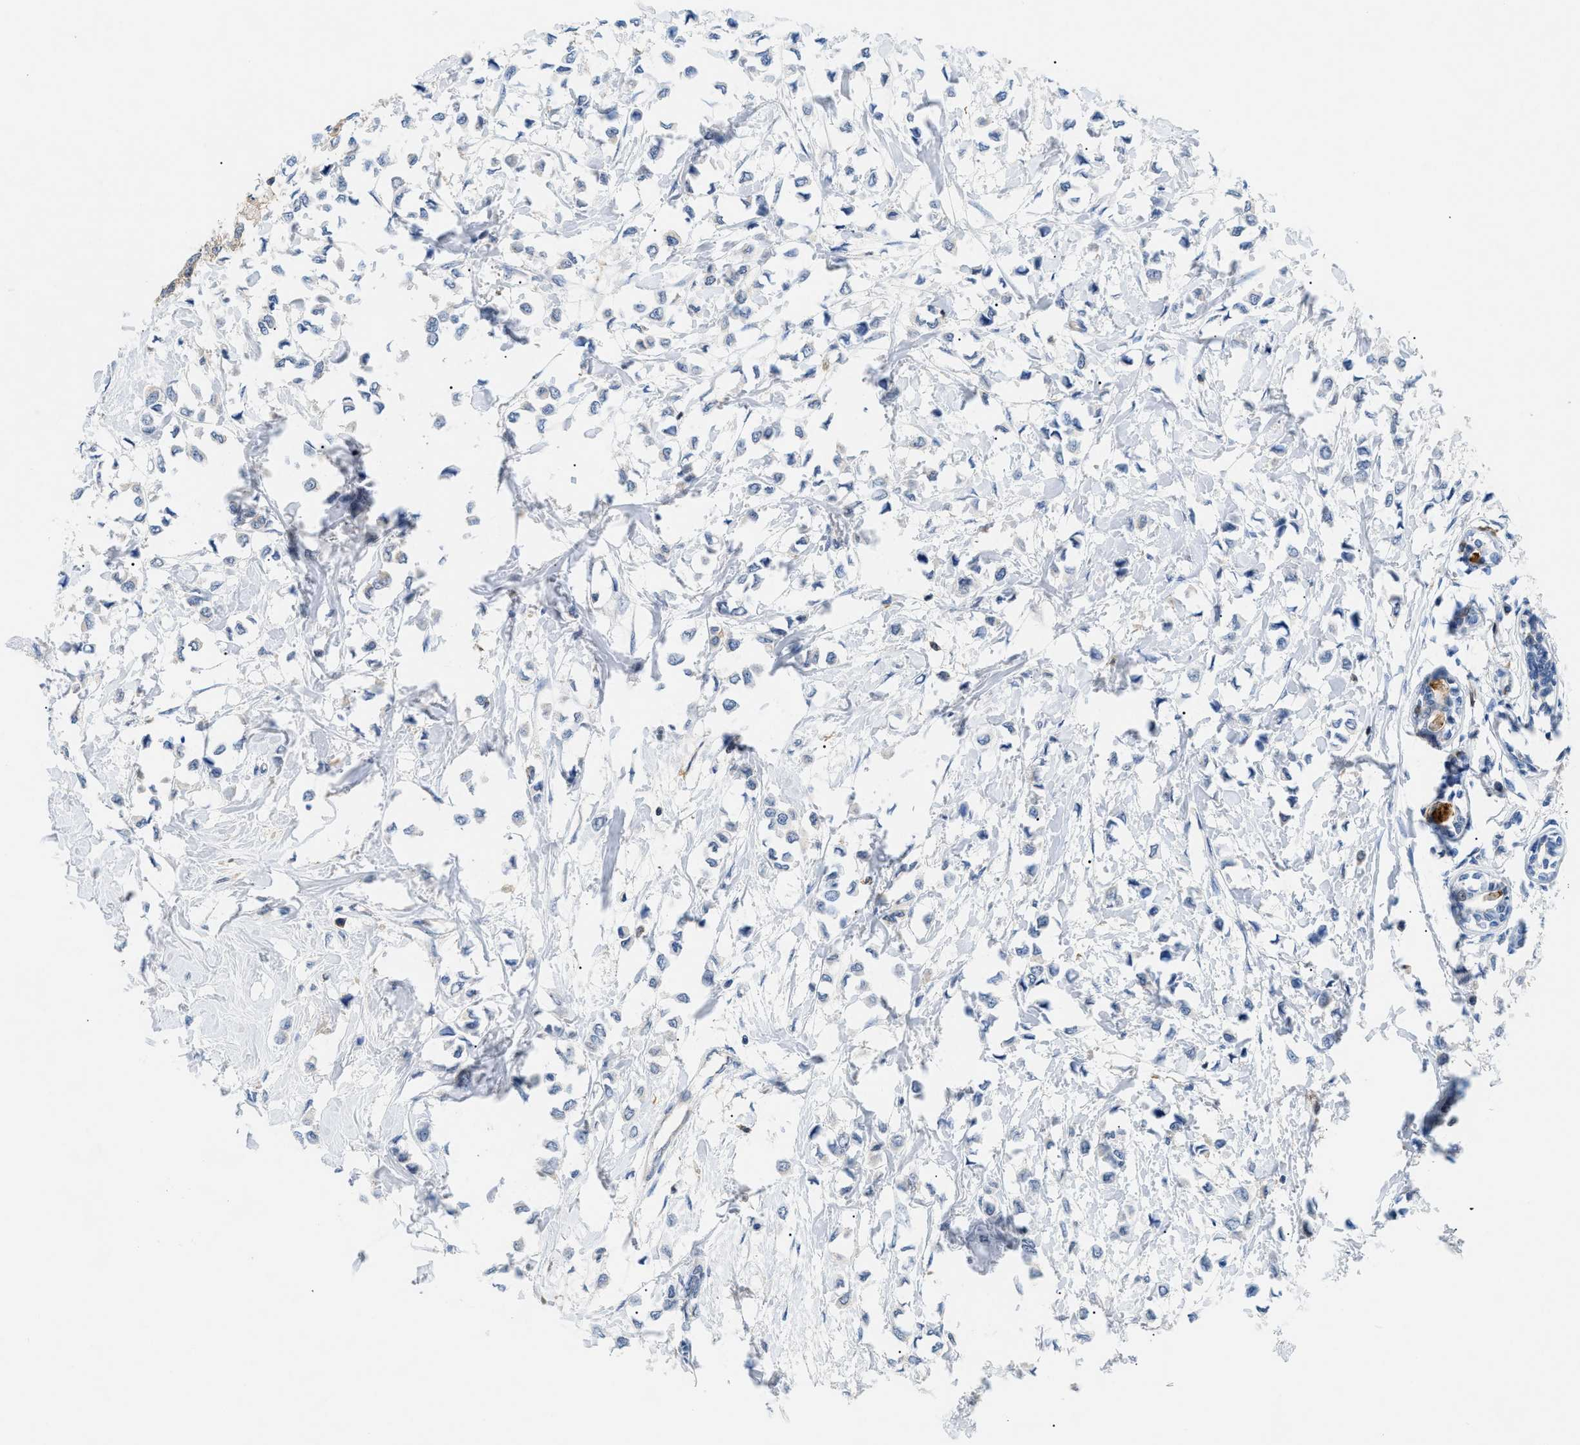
{"staining": {"intensity": "negative", "quantity": "none", "location": "none"}, "tissue": "breast cancer", "cell_type": "Tumor cells", "image_type": "cancer", "snomed": [{"axis": "morphology", "description": "Lobular carcinoma"}, {"axis": "topography", "description": "Breast"}], "caption": "Immunohistochemistry of breast lobular carcinoma displays no staining in tumor cells. (DAB immunohistochemistry (IHC), high magnification).", "gene": "INPP5D", "patient": {"sex": "female", "age": 51}}